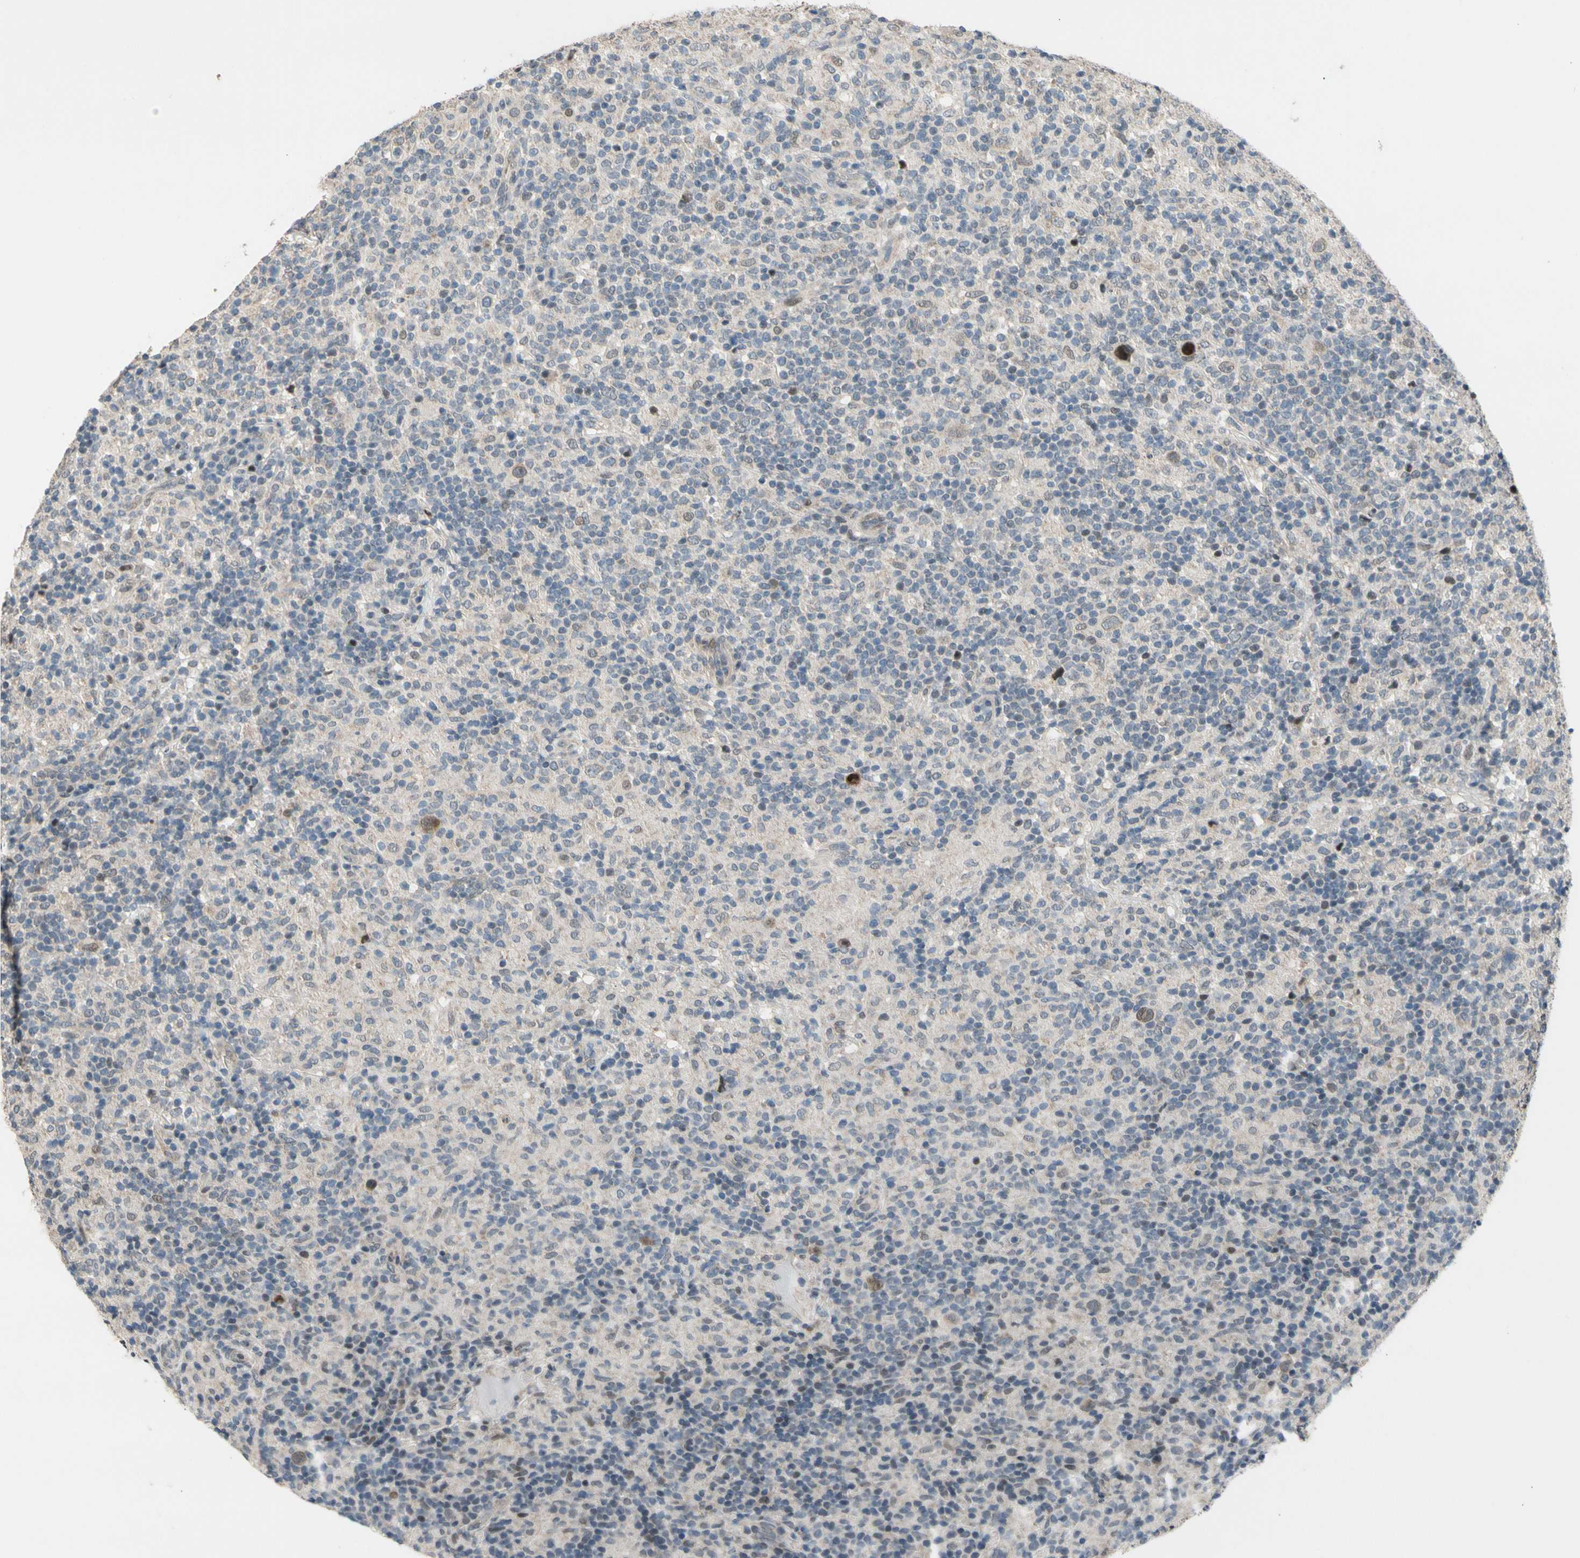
{"staining": {"intensity": "weak", "quantity": ">75%", "location": "cytoplasmic/membranous,nuclear"}, "tissue": "lymphoma", "cell_type": "Tumor cells", "image_type": "cancer", "snomed": [{"axis": "morphology", "description": "Hodgkin's disease, NOS"}, {"axis": "topography", "description": "Lymph node"}], "caption": "Protein positivity by immunohistochemistry (IHC) demonstrates weak cytoplasmic/membranous and nuclear positivity in approximately >75% of tumor cells in lymphoma. (DAB IHC with brightfield microscopy, high magnification).", "gene": "ZNF184", "patient": {"sex": "male", "age": 70}}